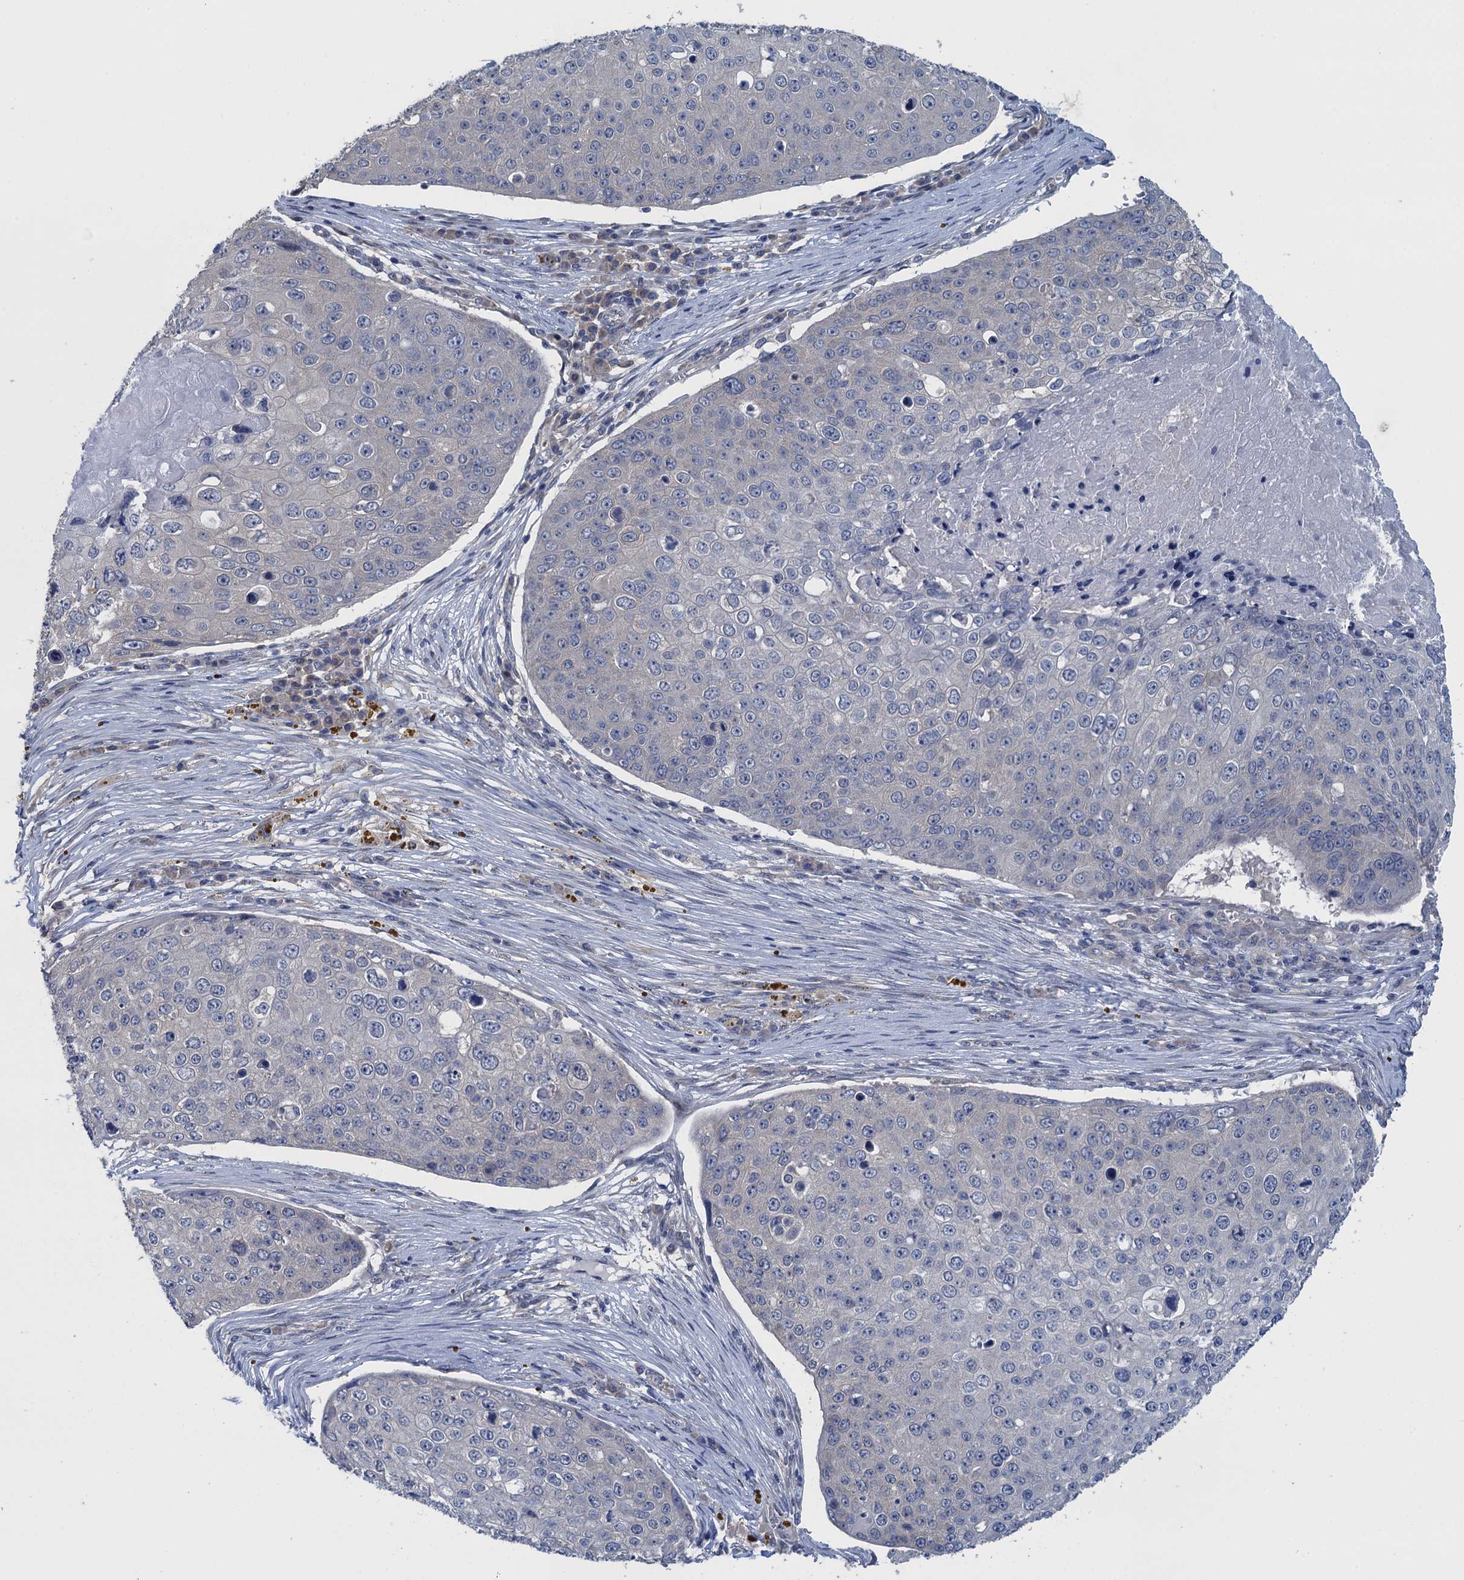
{"staining": {"intensity": "negative", "quantity": "none", "location": "none"}, "tissue": "skin cancer", "cell_type": "Tumor cells", "image_type": "cancer", "snomed": [{"axis": "morphology", "description": "Squamous cell carcinoma, NOS"}, {"axis": "topography", "description": "Skin"}], "caption": "A histopathology image of human skin cancer is negative for staining in tumor cells. Brightfield microscopy of immunohistochemistry (IHC) stained with DAB (3,3'-diaminobenzidine) (brown) and hematoxylin (blue), captured at high magnification.", "gene": "CTU2", "patient": {"sex": "male", "age": 71}}